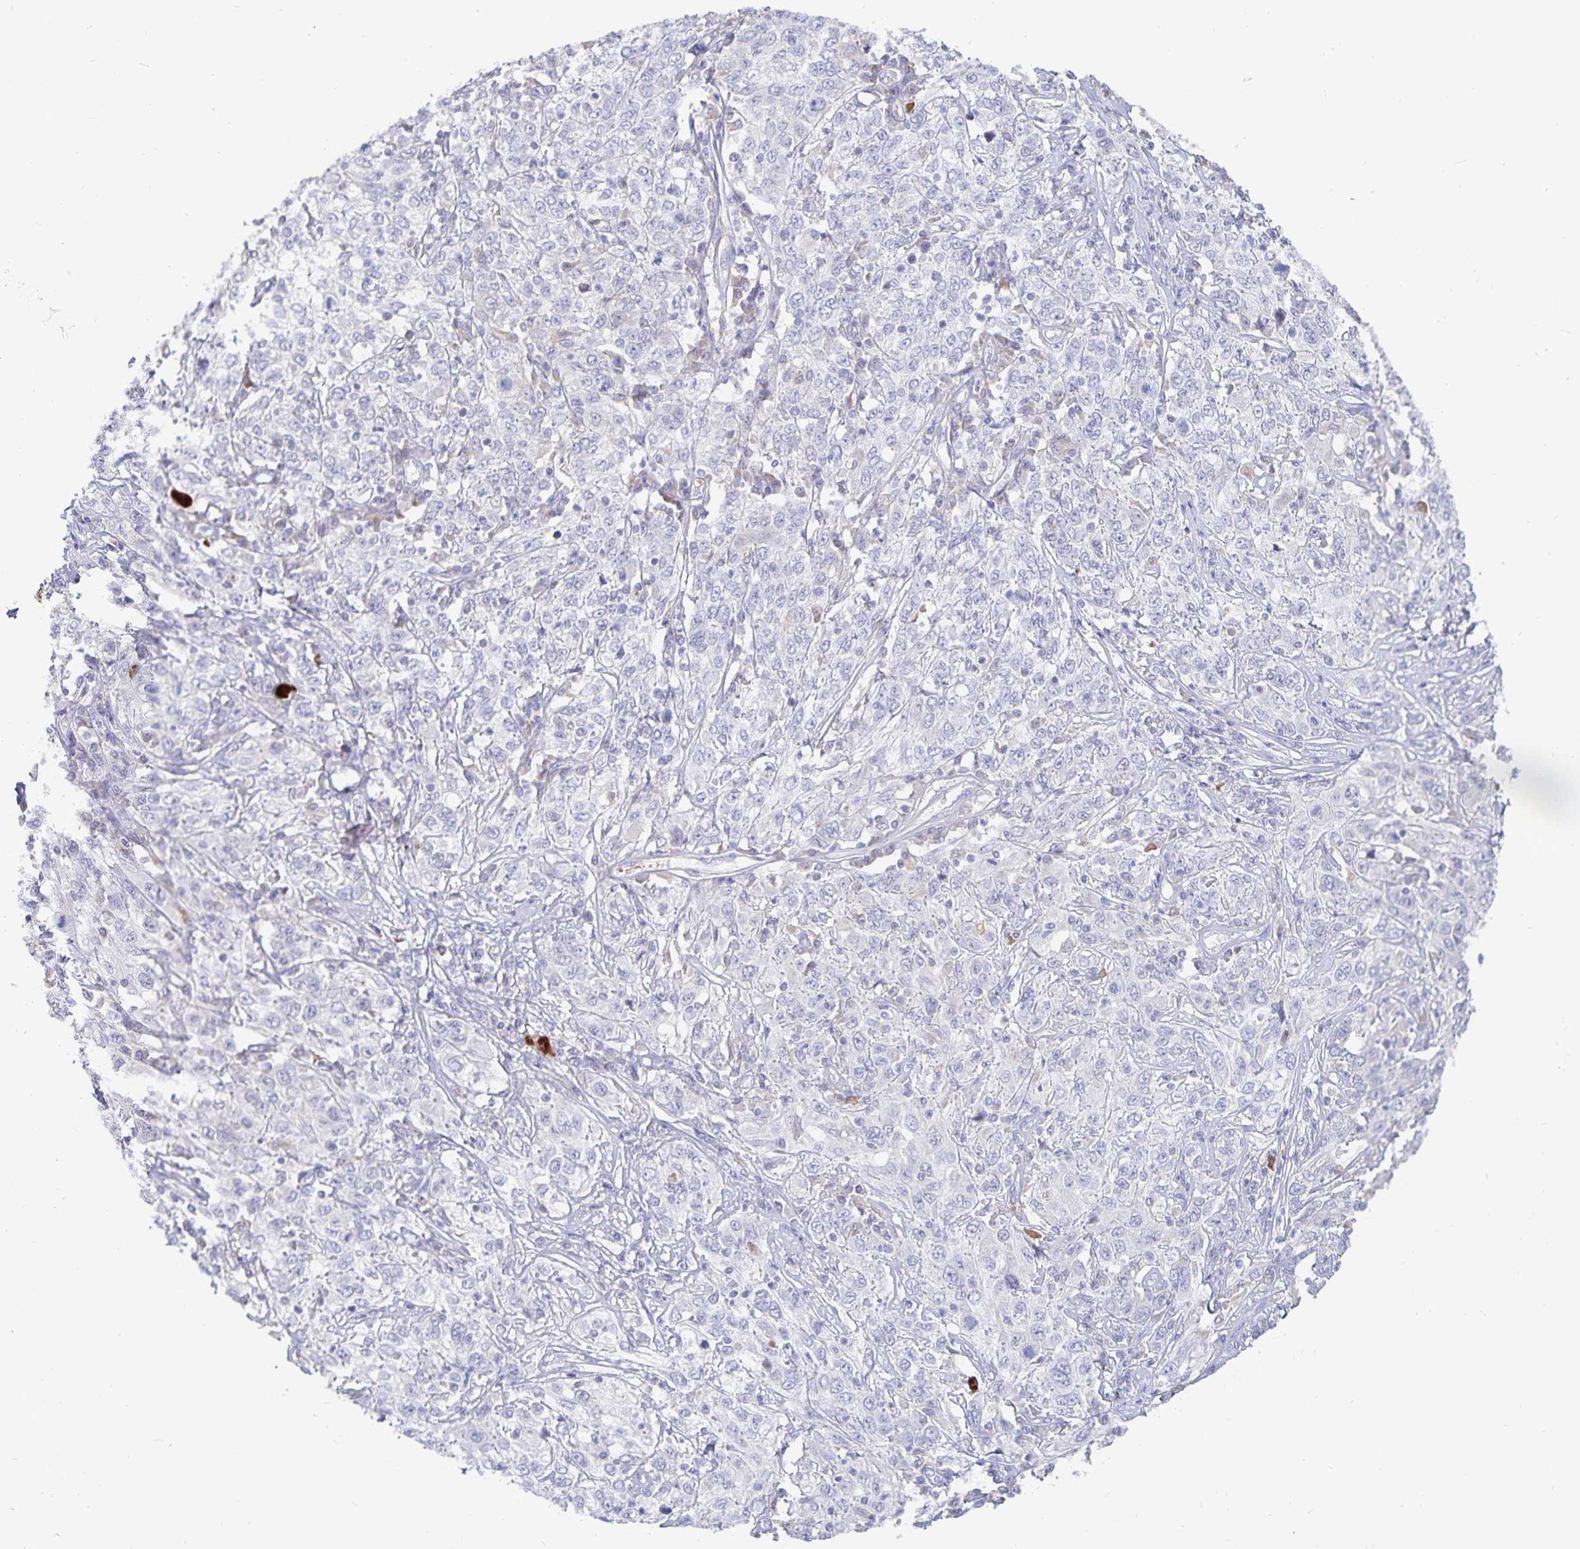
{"staining": {"intensity": "negative", "quantity": "none", "location": "none"}, "tissue": "cervical cancer", "cell_type": "Tumor cells", "image_type": "cancer", "snomed": [{"axis": "morphology", "description": "Squamous cell carcinoma, NOS"}, {"axis": "topography", "description": "Cervix"}], "caption": "An image of squamous cell carcinoma (cervical) stained for a protein reveals no brown staining in tumor cells.", "gene": "PKHD1", "patient": {"sex": "female", "age": 46}}